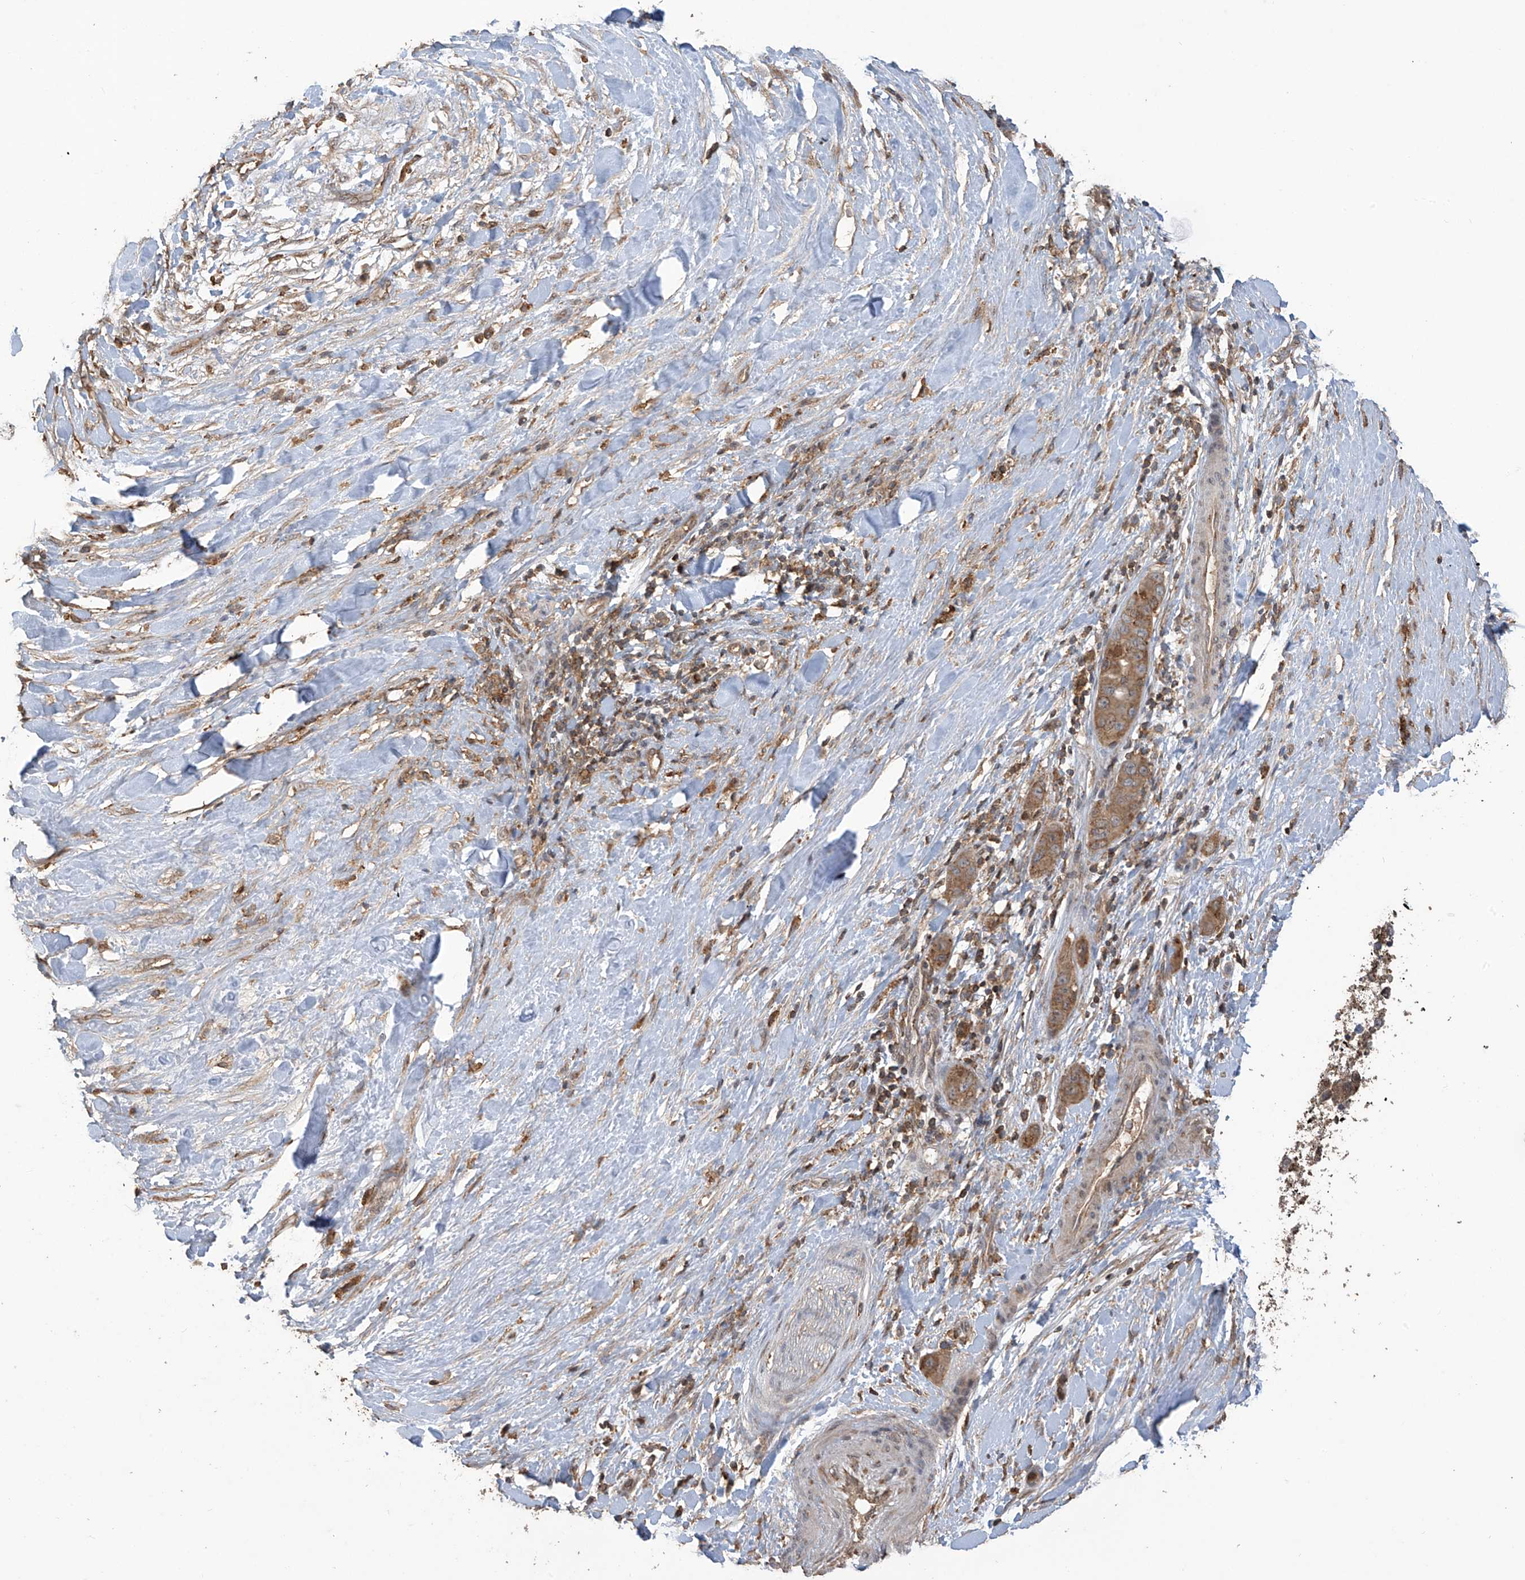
{"staining": {"intensity": "moderate", "quantity": "25%-75%", "location": "cytoplasmic/membranous"}, "tissue": "liver cancer", "cell_type": "Tumor cells", "image_type": "cancer", "snomed": [{"axis": "morphology", "description": "Cholangiocarcinoma"}, {"axis": "topography", "description": "Liver"}], "caption": "Brown immunohistochemical staining in human liver cancer (cholangiocarcinoma) reveals moderate cytoplasmic/membranous staining in approximately 25%-75% of tumor cells.", "gene": "COX10", "patient": {"sex": "female", "age": 52}}